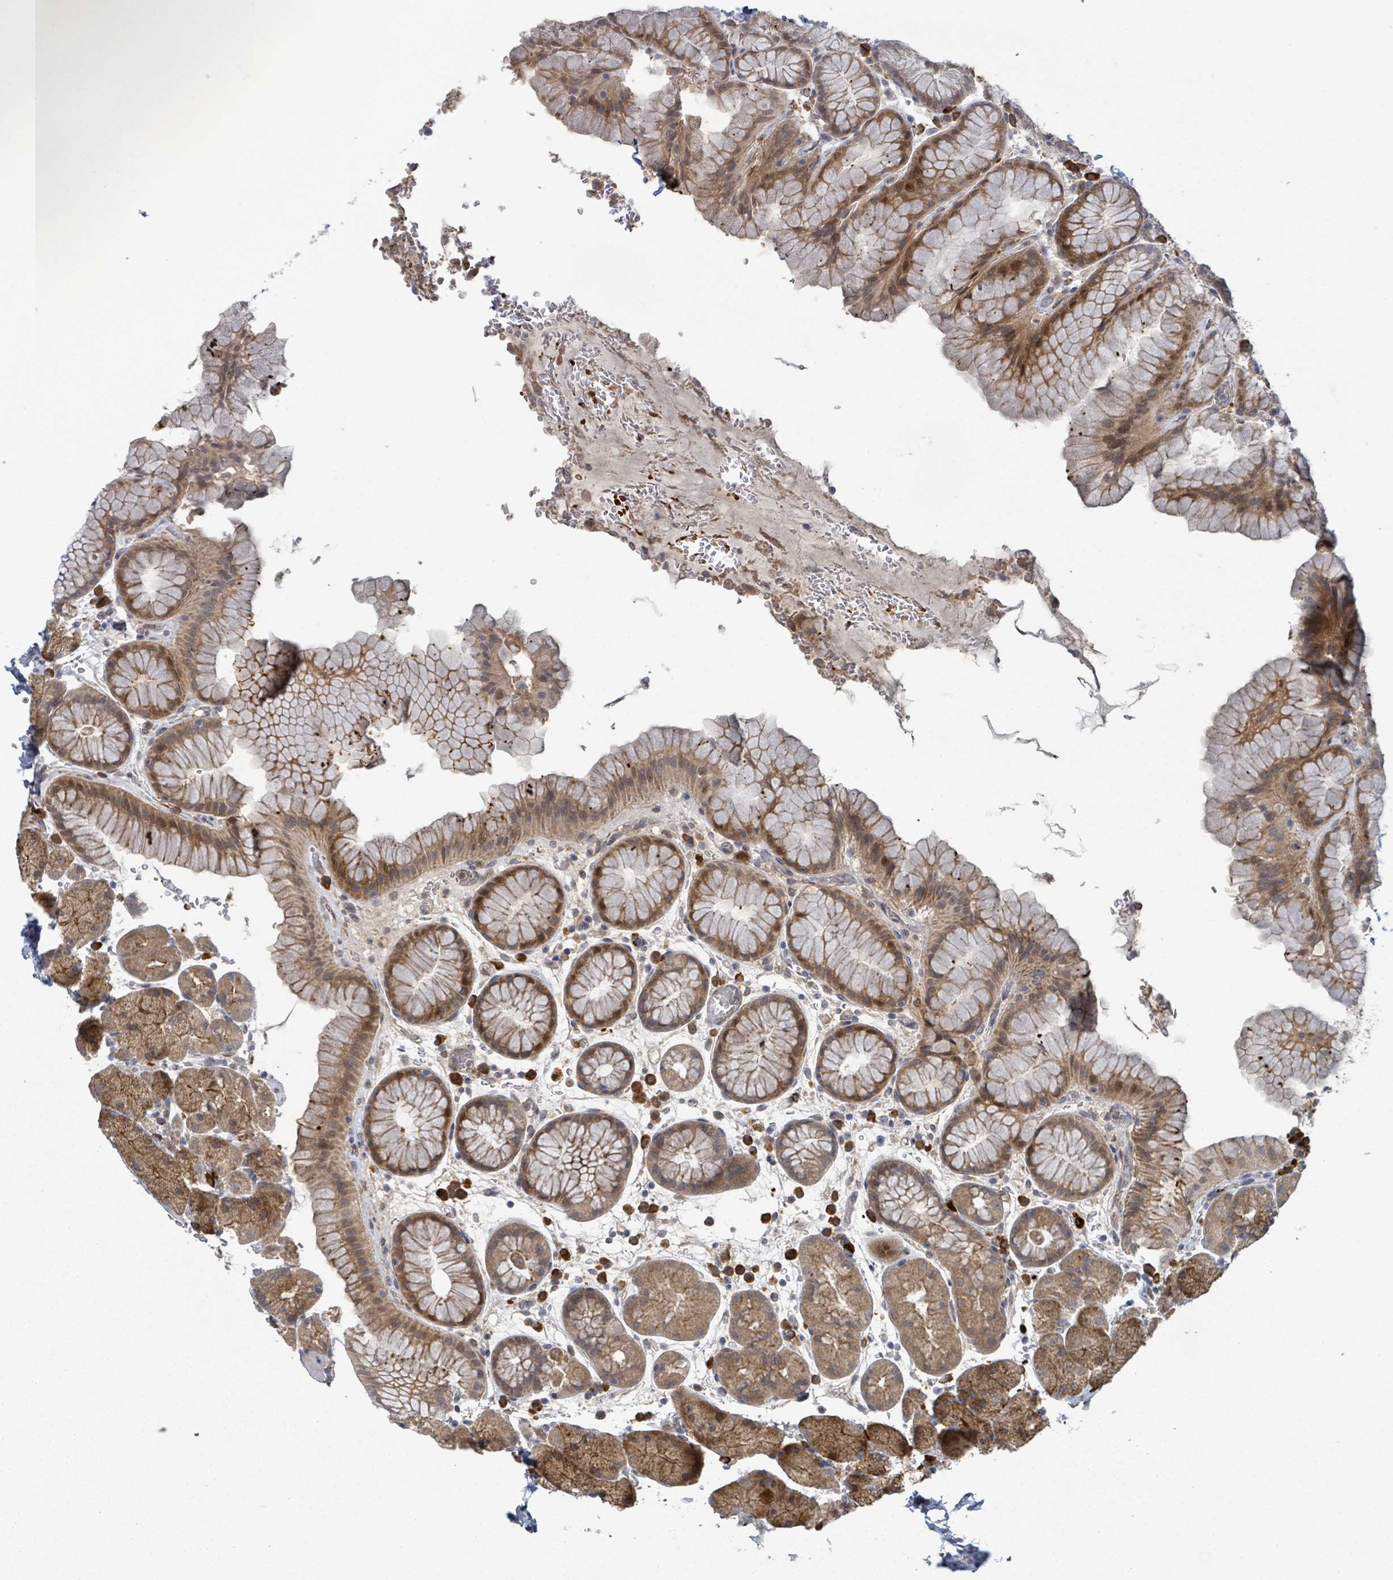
{"staining": {"intensity": "moderate", "quantity": ">75%", "location": "cytoplasmic/membranous"}, "tissue": "stomach", "cell_type": "Glandular cells", "image_type": "normal", "snomed": [{"axis": "morphology", "description": "Normal tissue, NOS"}, {"axis": "topography", "description": "Stomach, upper"}, {"axis": "topography", "description": "Stomach, lower"}], "caption": "An IHC photomicrograph of benign tissue is shown. Protein staining in brown shows moderate cytoplasmic/membranous positivity in stomach within glandular cells. Ihc stains the protein in brown and the nuclei are stained blue.", "gene": "SHROOM2", "patient": {"sex": "male", "age": 67}}